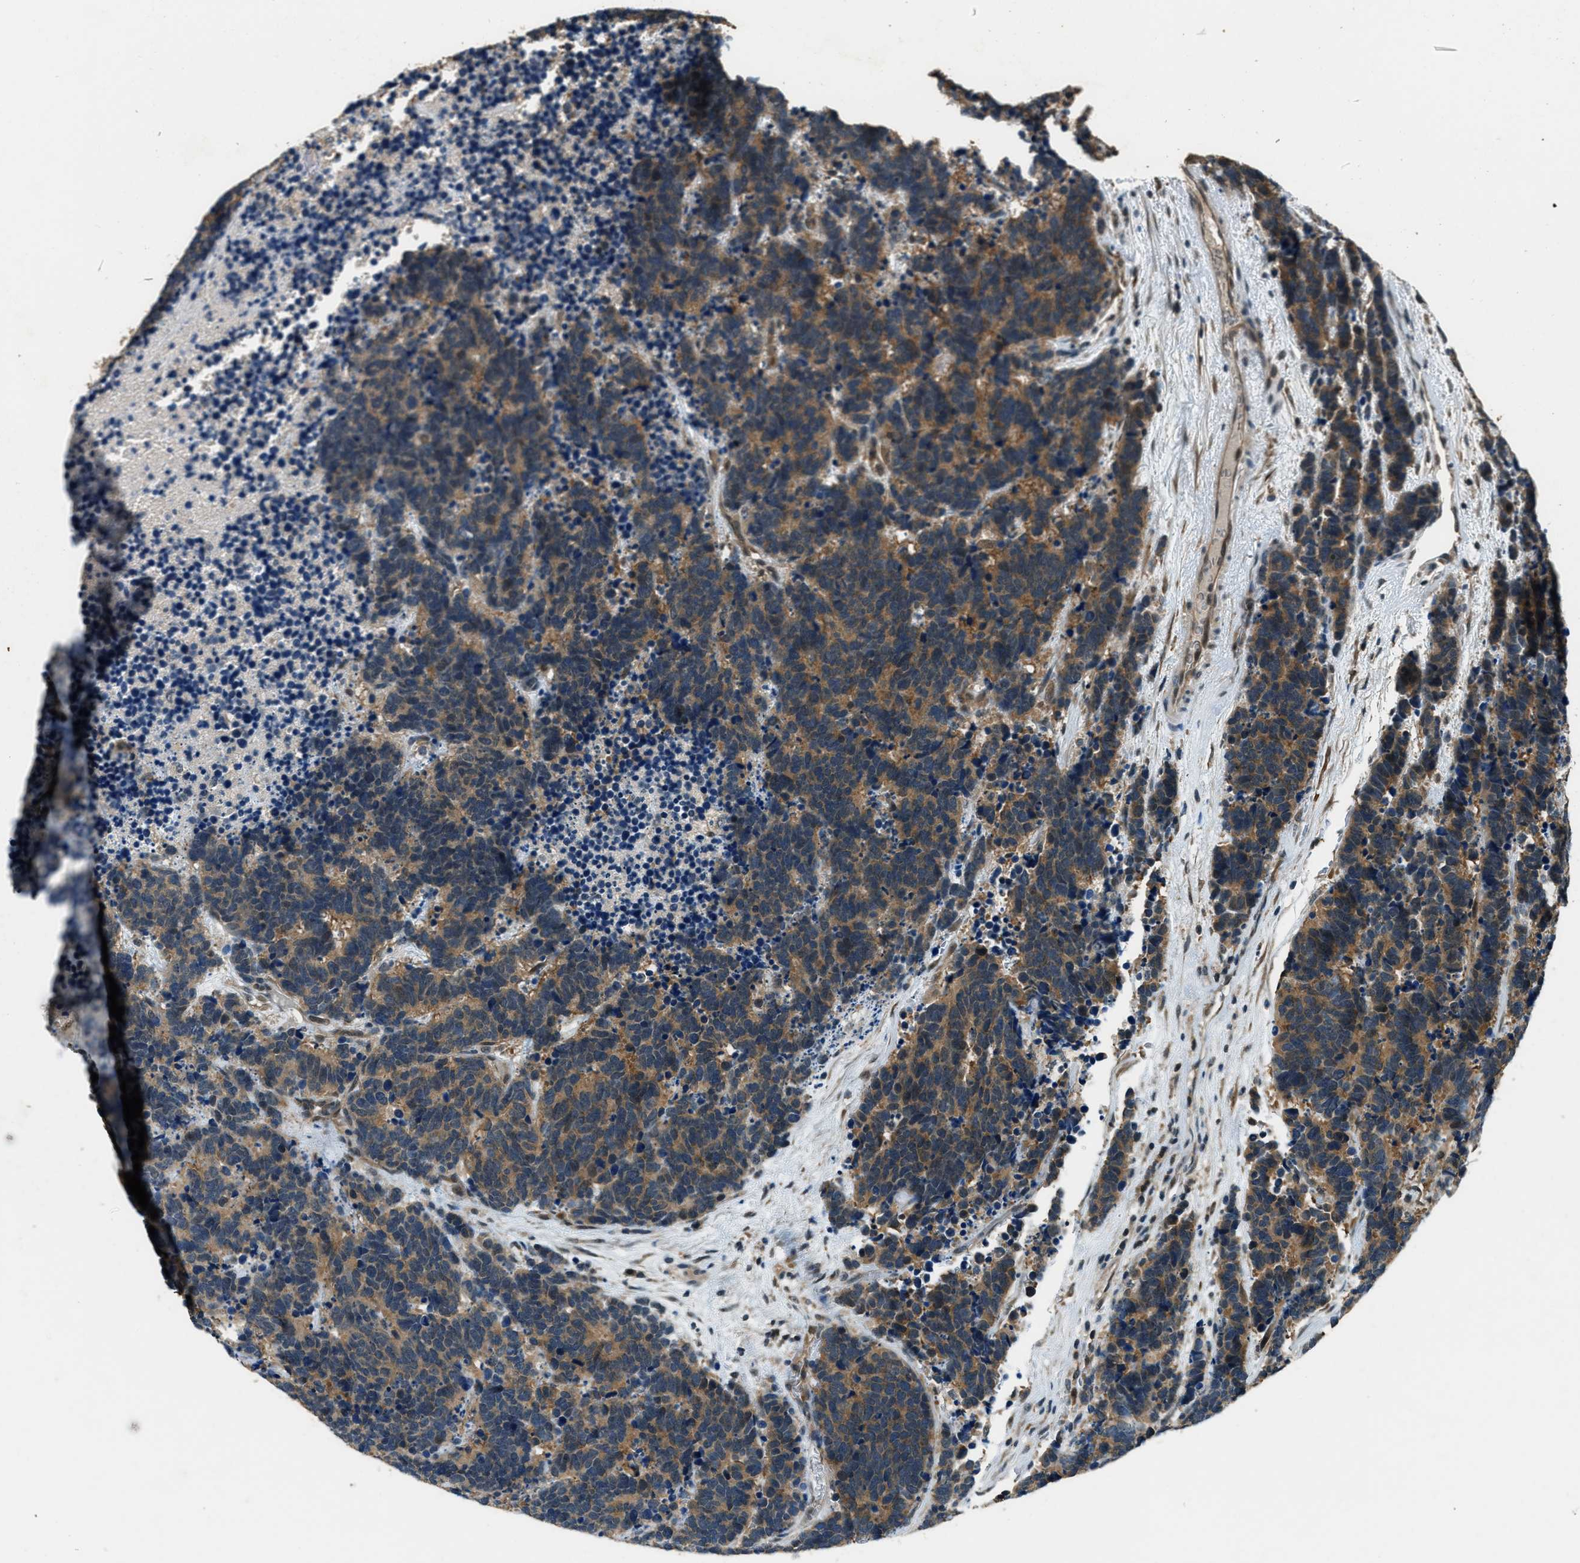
{"staining": {"intensity": "moderate", "quantity": ">75%", "location": "cytoplasmic/membranous"}, "tissue": "carcinoid", "cell_type": "Tumor cells", "image_type": "cancer", "snomed": [{"axis": "morphology", "description": "Carcinoma, NOS"}, {"axis": "morphology", "description": "Carcinoid, malignant, NOS"}, {"axis": "topography", "description": "Urinary bladder"}], "caption": "IHC micrograph of human carcinoid stained for a protein (brown), which shows medium levels of moderate cytoplasmic/membranous staining in approximately >75% of tumor cells.", "gene": "NUDCD3", "patient": {"sex": "male", "age": 57}}